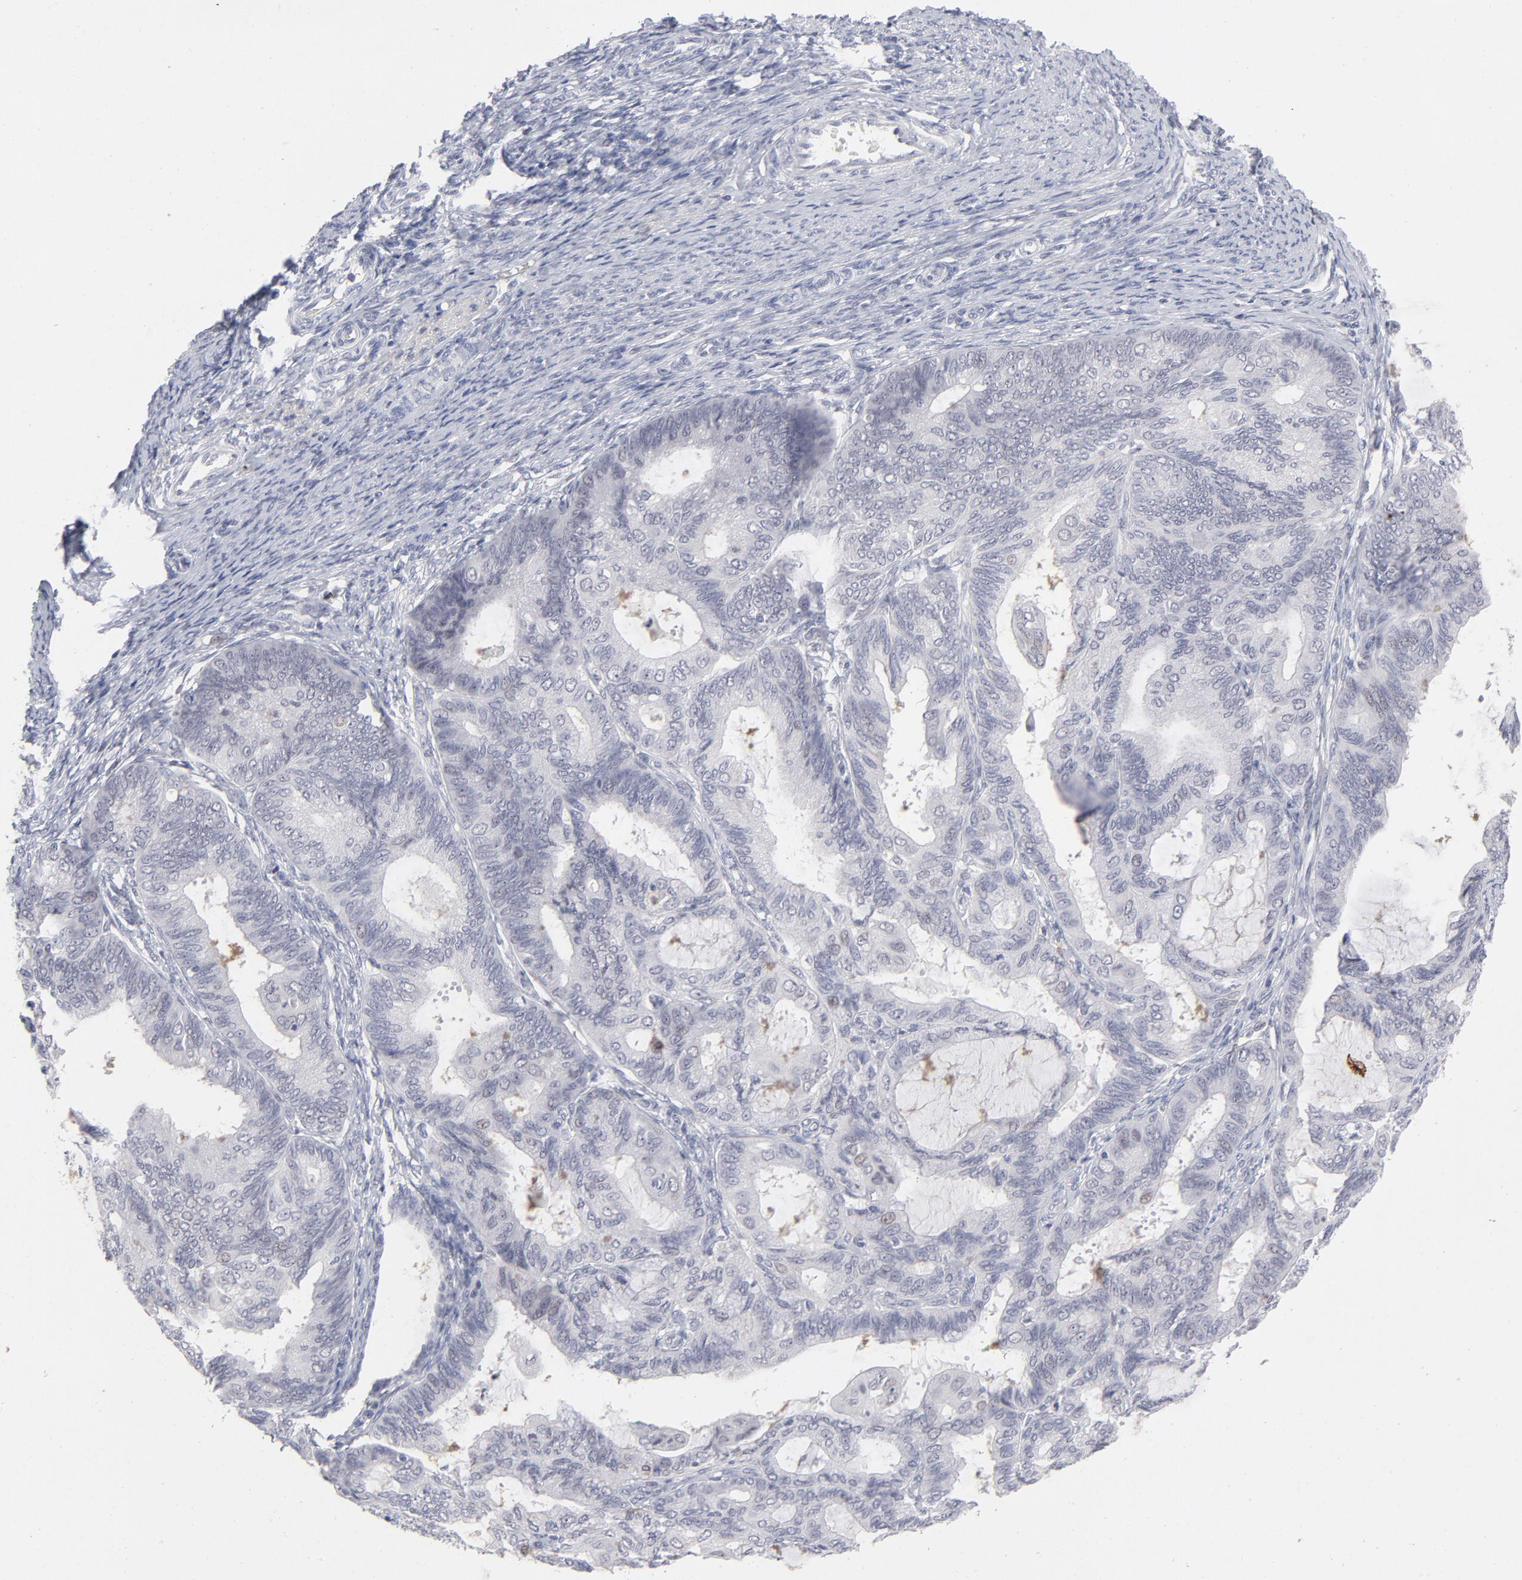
{"staining": {"intensity": "negative", "quantity": "none", "location": "none"}, "tissue": "endometrial cancer", "cell_type": "Tumor cells", "image_type": "cancer", "snomed": [{"axis": "morphology", "description": "Adenocarcinoma, NOS"}, {"axis": "topography", "description": "Endometrium"}], "caption": "Tumor cells show no significant positivity in adenocarcinoma (endometrial). (DAB (3,3'-diaminobenzidine) immunohistochemistry (IHC) visualized using brightfield microscopy, high magnification).", "gene": "CCR2", "patient": {"sex": "female", "age": 63}}